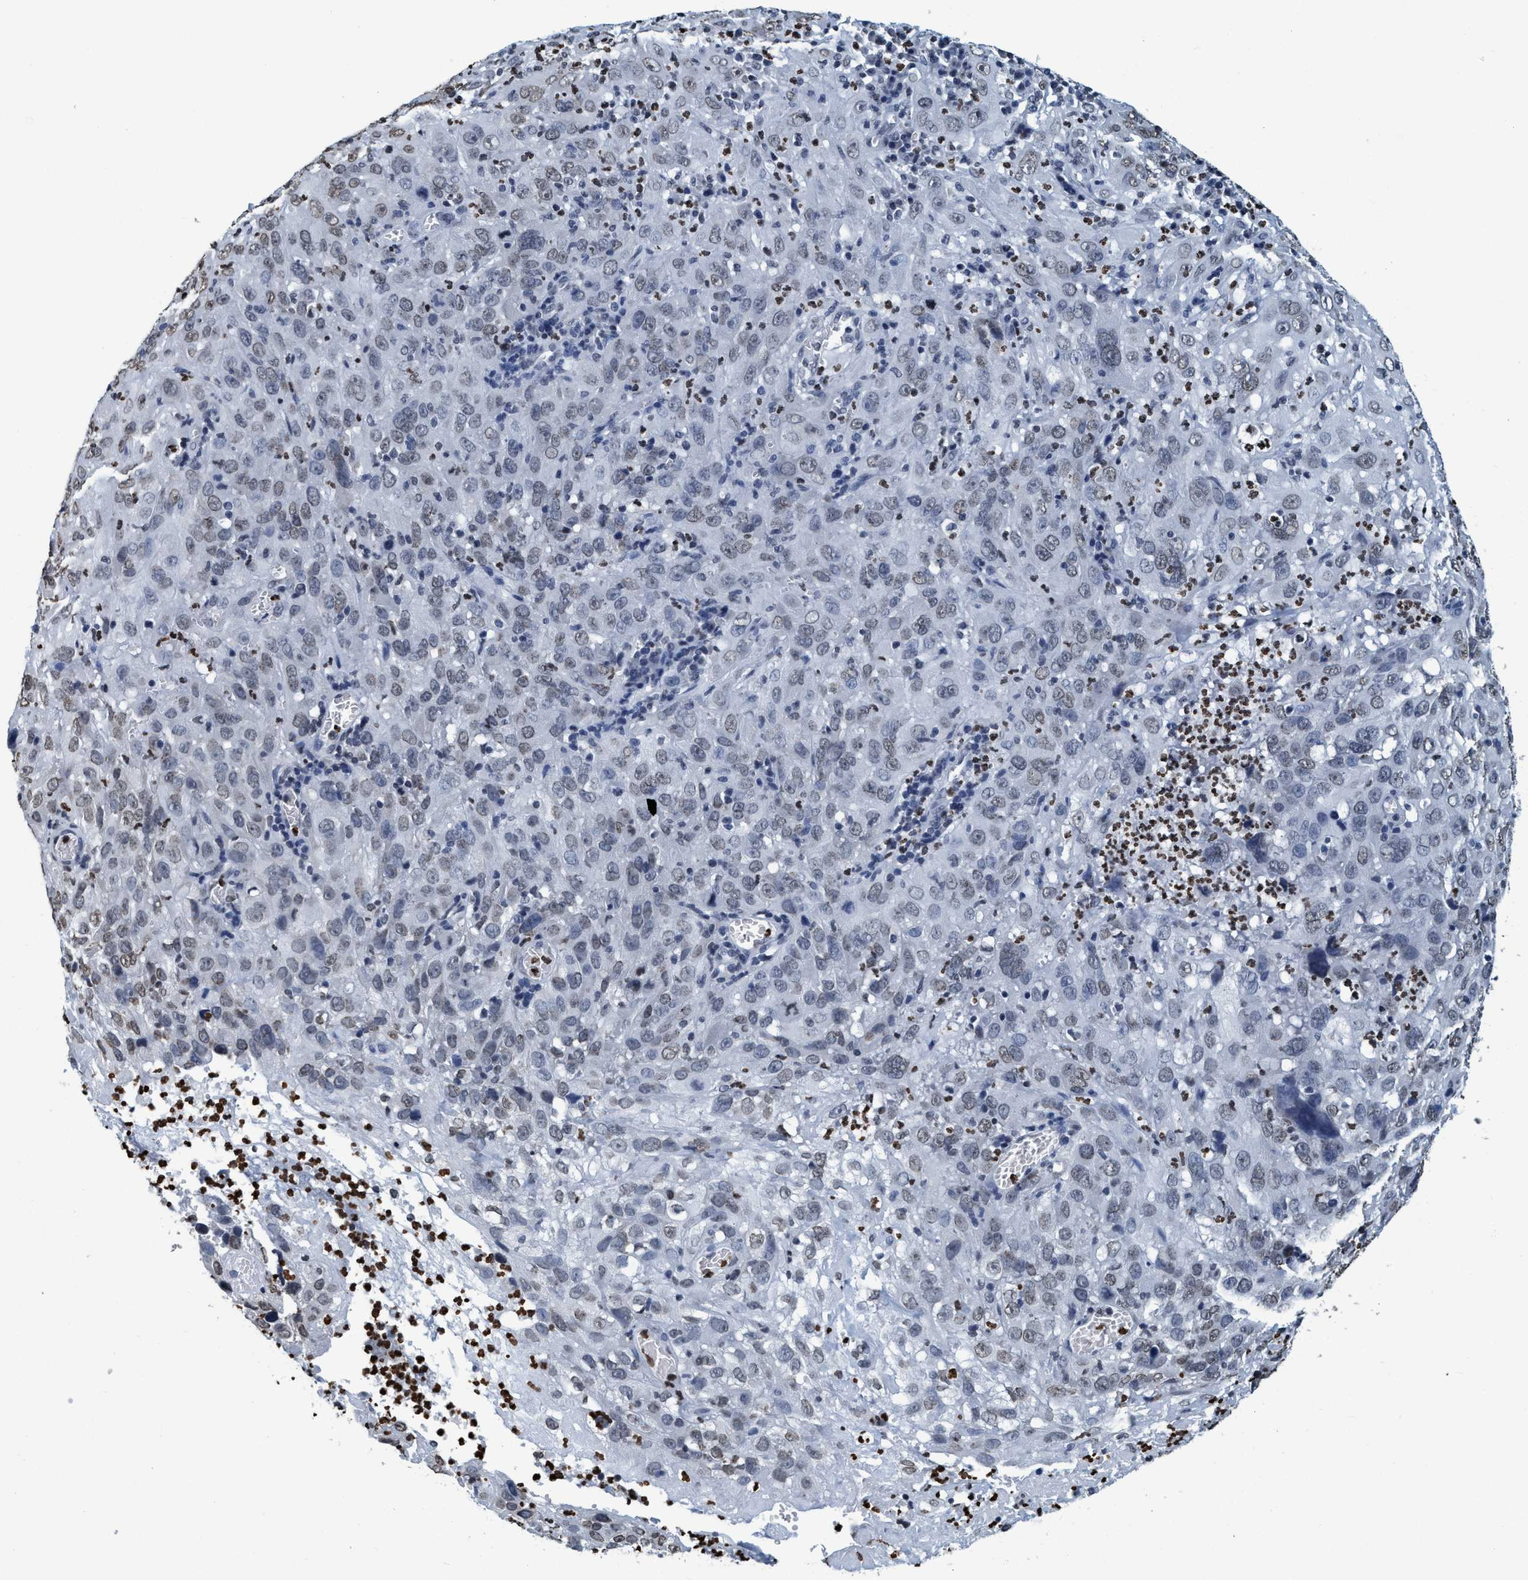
{"staining": {"intensity": "weak", "quantity": "<25%", "location": "nuclear"}, "tissue": "cervical cancer", "cell_type": "Tumor cells", "image_type": "cancer", "snomed": [{"axis": "morphology", "description": "Squamous cell carcinoma, NOS"}, {"axis": "topography", "description": "Cervix"}], "caption": "This is a image of IHC staining of cervical cancer (squamous cell carcinoma), which shows no positivity in tumor cells. The staining was performed using DAB to visualize the protein expression in brown, while the nuclei were stained in blue with hematoxylin (Magnification: 20x).", "gene": "CCNE2", "patient": {"sex": "female", "age": 32}}